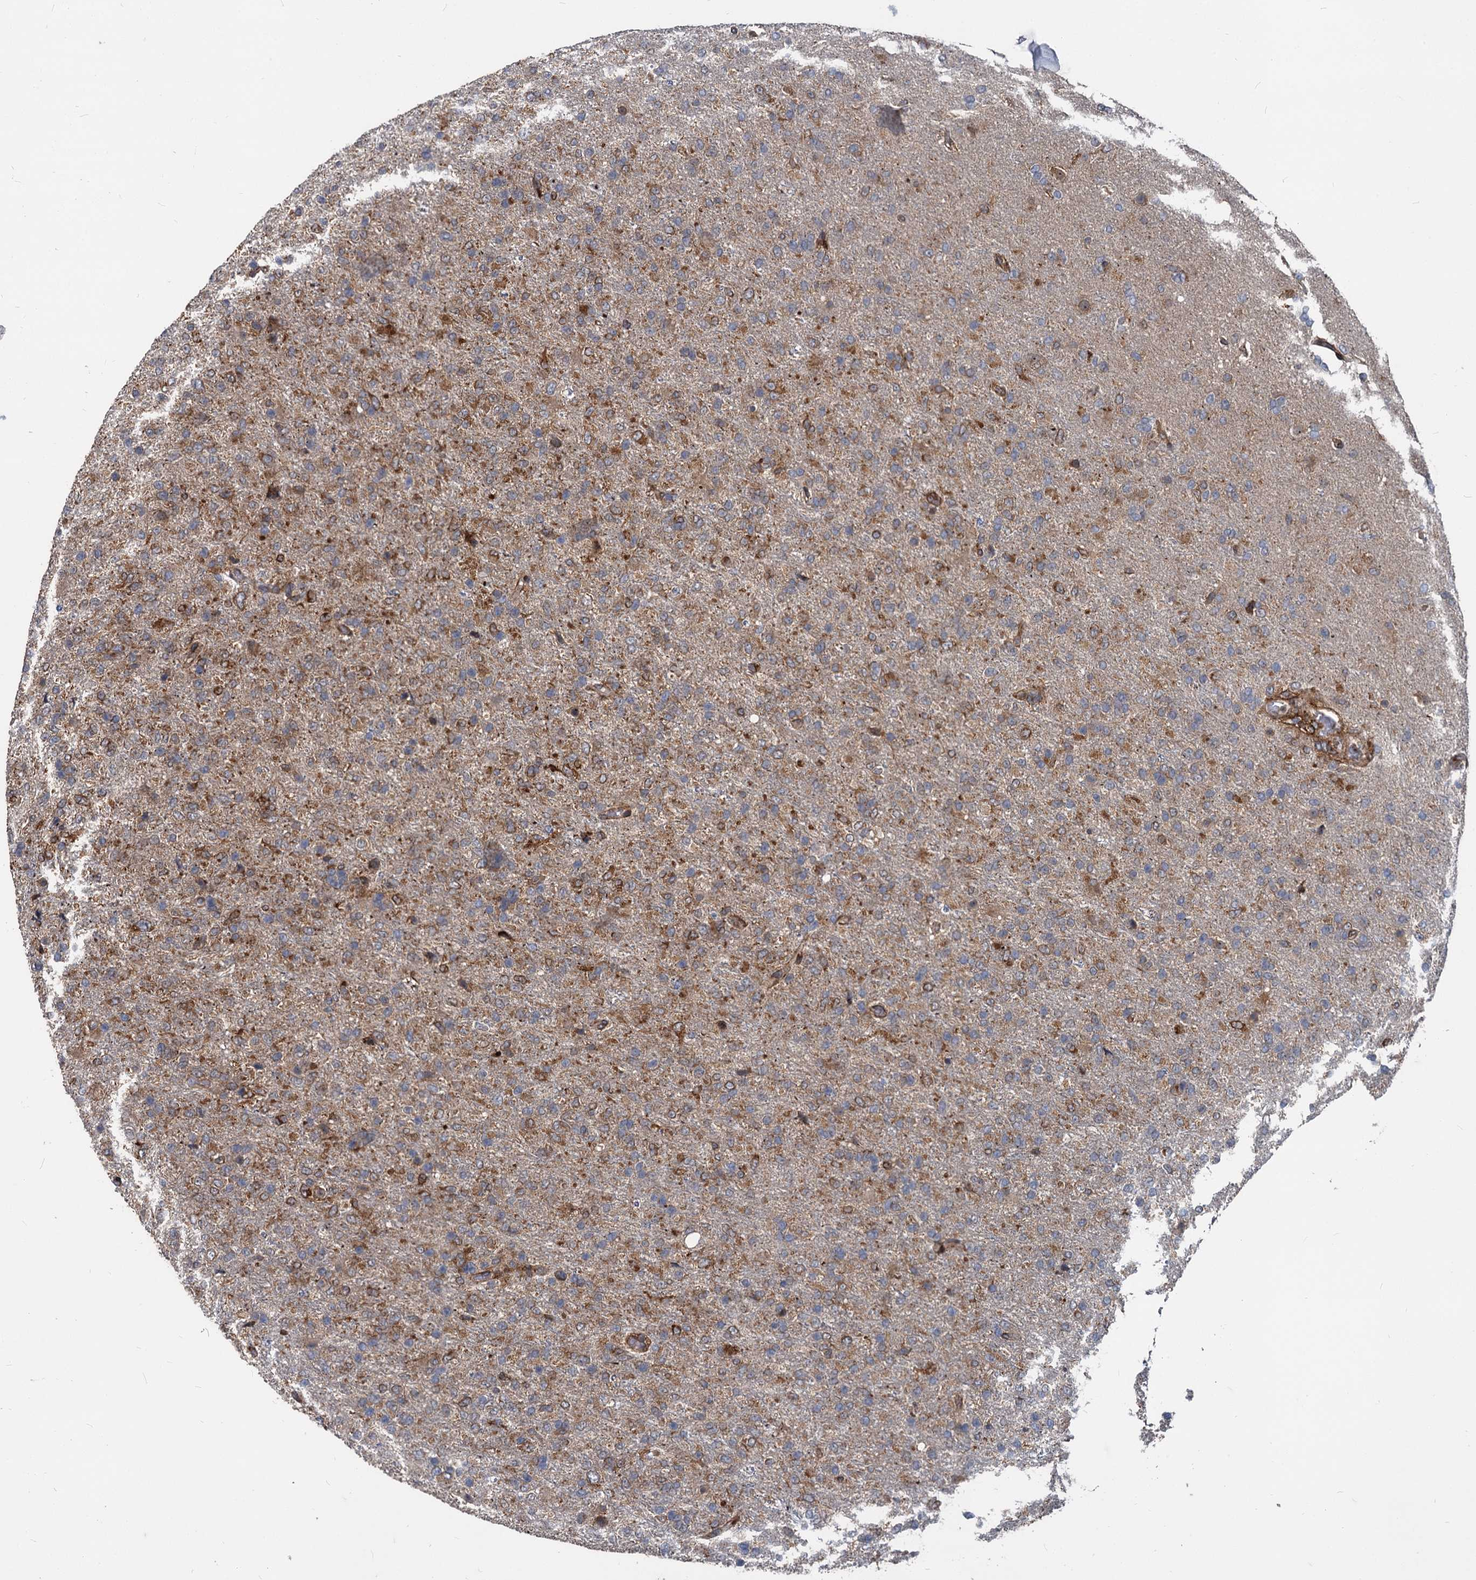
{"staining": {"intensity": "moderate", "quantity": "<25%", "location": "cytoplasmic/membranous"}, "tissue": "glioma", "cell_type": "Tumor cells", "image_type": "cancer", "snomed": [{"axis": "morphology", "description": "Glioma, malignant, High grade"}, {"axis": "topography", "description": "Brain"}], "caption": "Immunohistochemical staining of high-grade glioma (malignant) reveals moderate cytoplasmic/membranous protein positivity in about <25% of tumor cells.", "gene": "STIM1", "patient": {"sex": "female", "age": 74}}